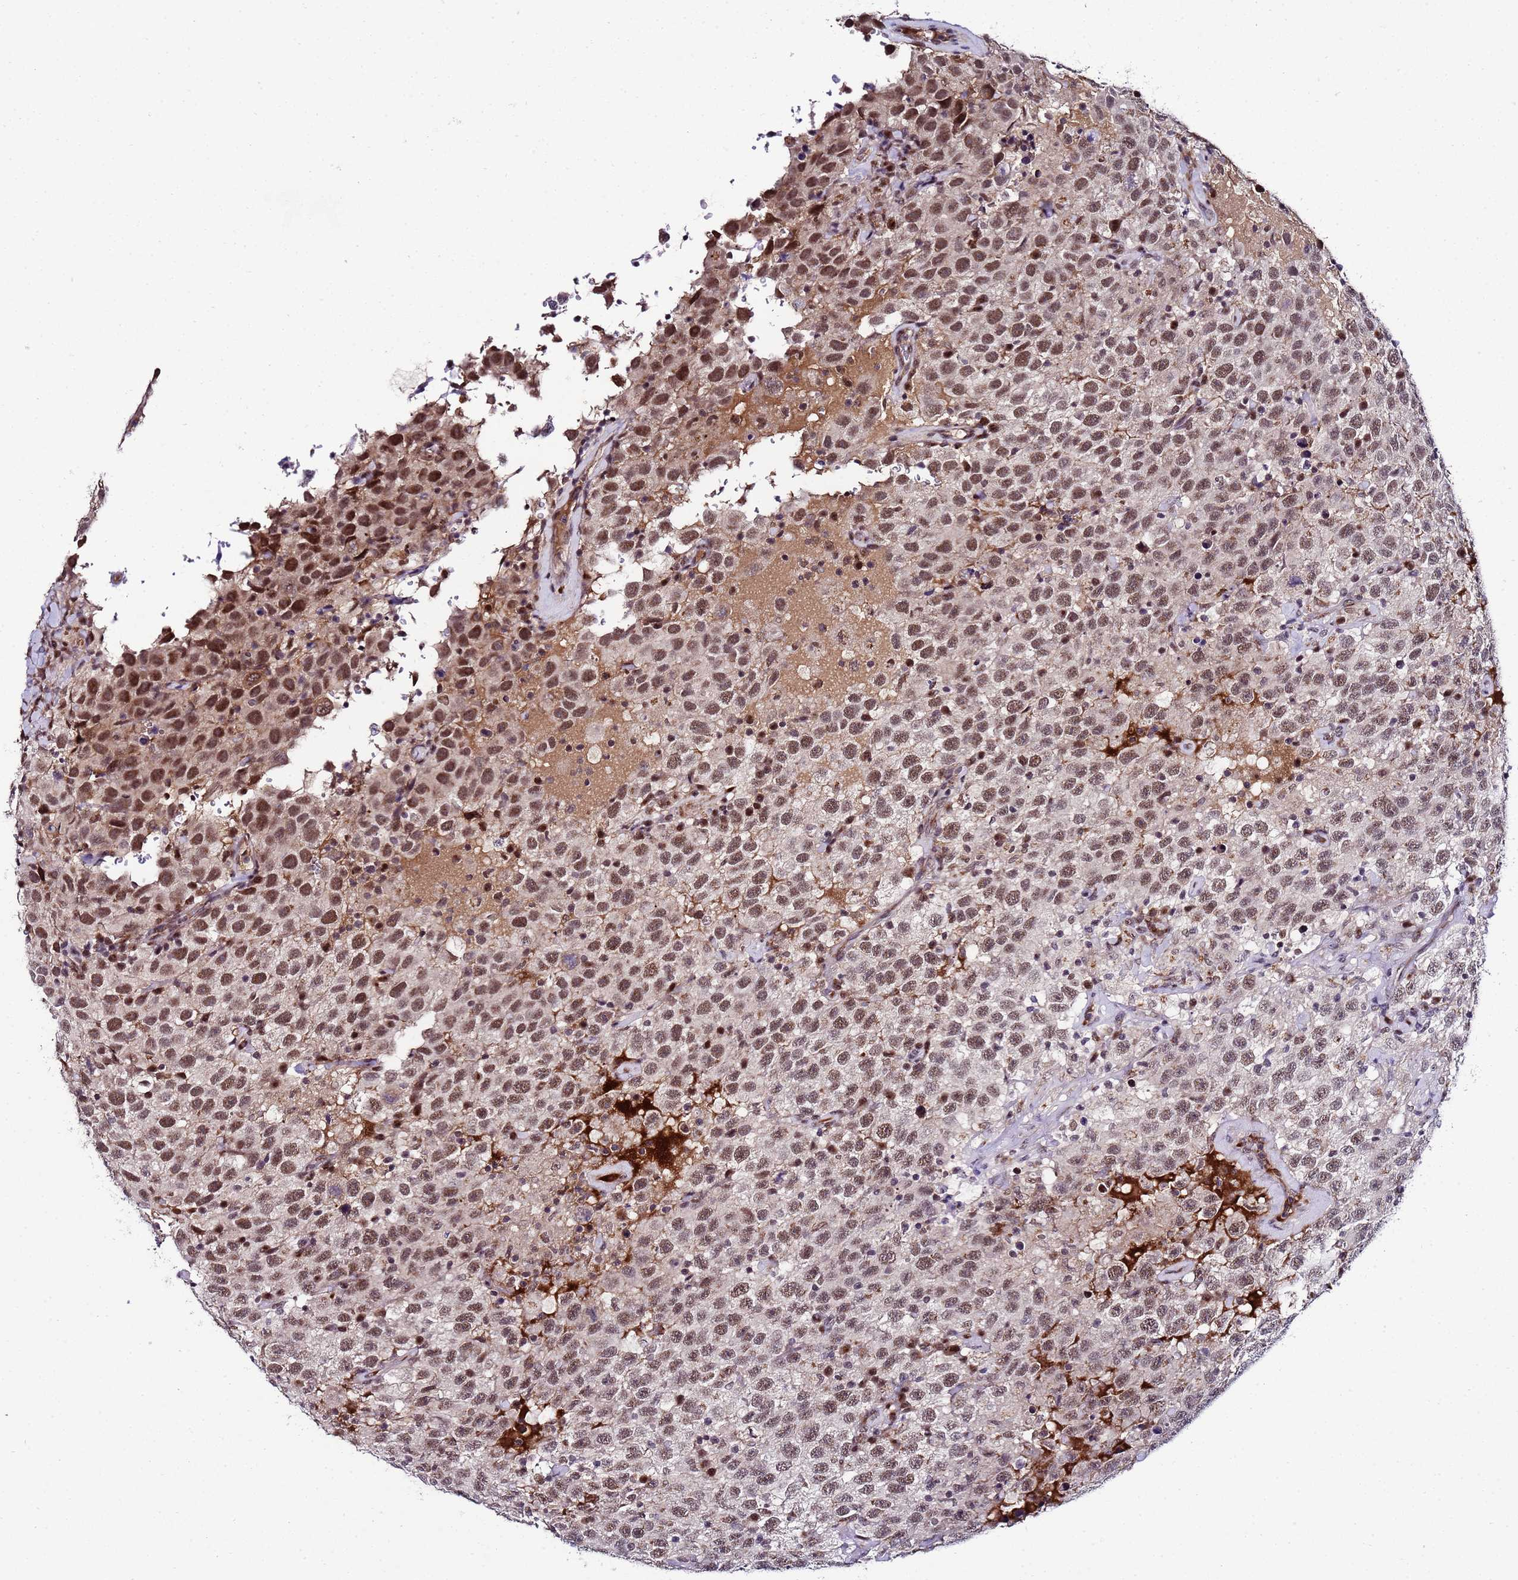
{"staining": {"intensity": "moderate", "quantity": "25%-75%", "location": "nuclear"}, "tissue": "testis cancer", "cell_type": "Tumor cells", "image_type": "cancer", "snomed": [{"axis": "morphology", "description": "Seminoma, NOS"}, {"axis": "topography", "description": "Testis"}], "caption": "Brown immunohistochemical staining in human testis seminoma displays moderate nuclear positivity in about 25%-75% of tumor cells. Nuclei are stained in blue.", "gene": "C19orf47", "patient": {"sex": "male", "age": 41}}